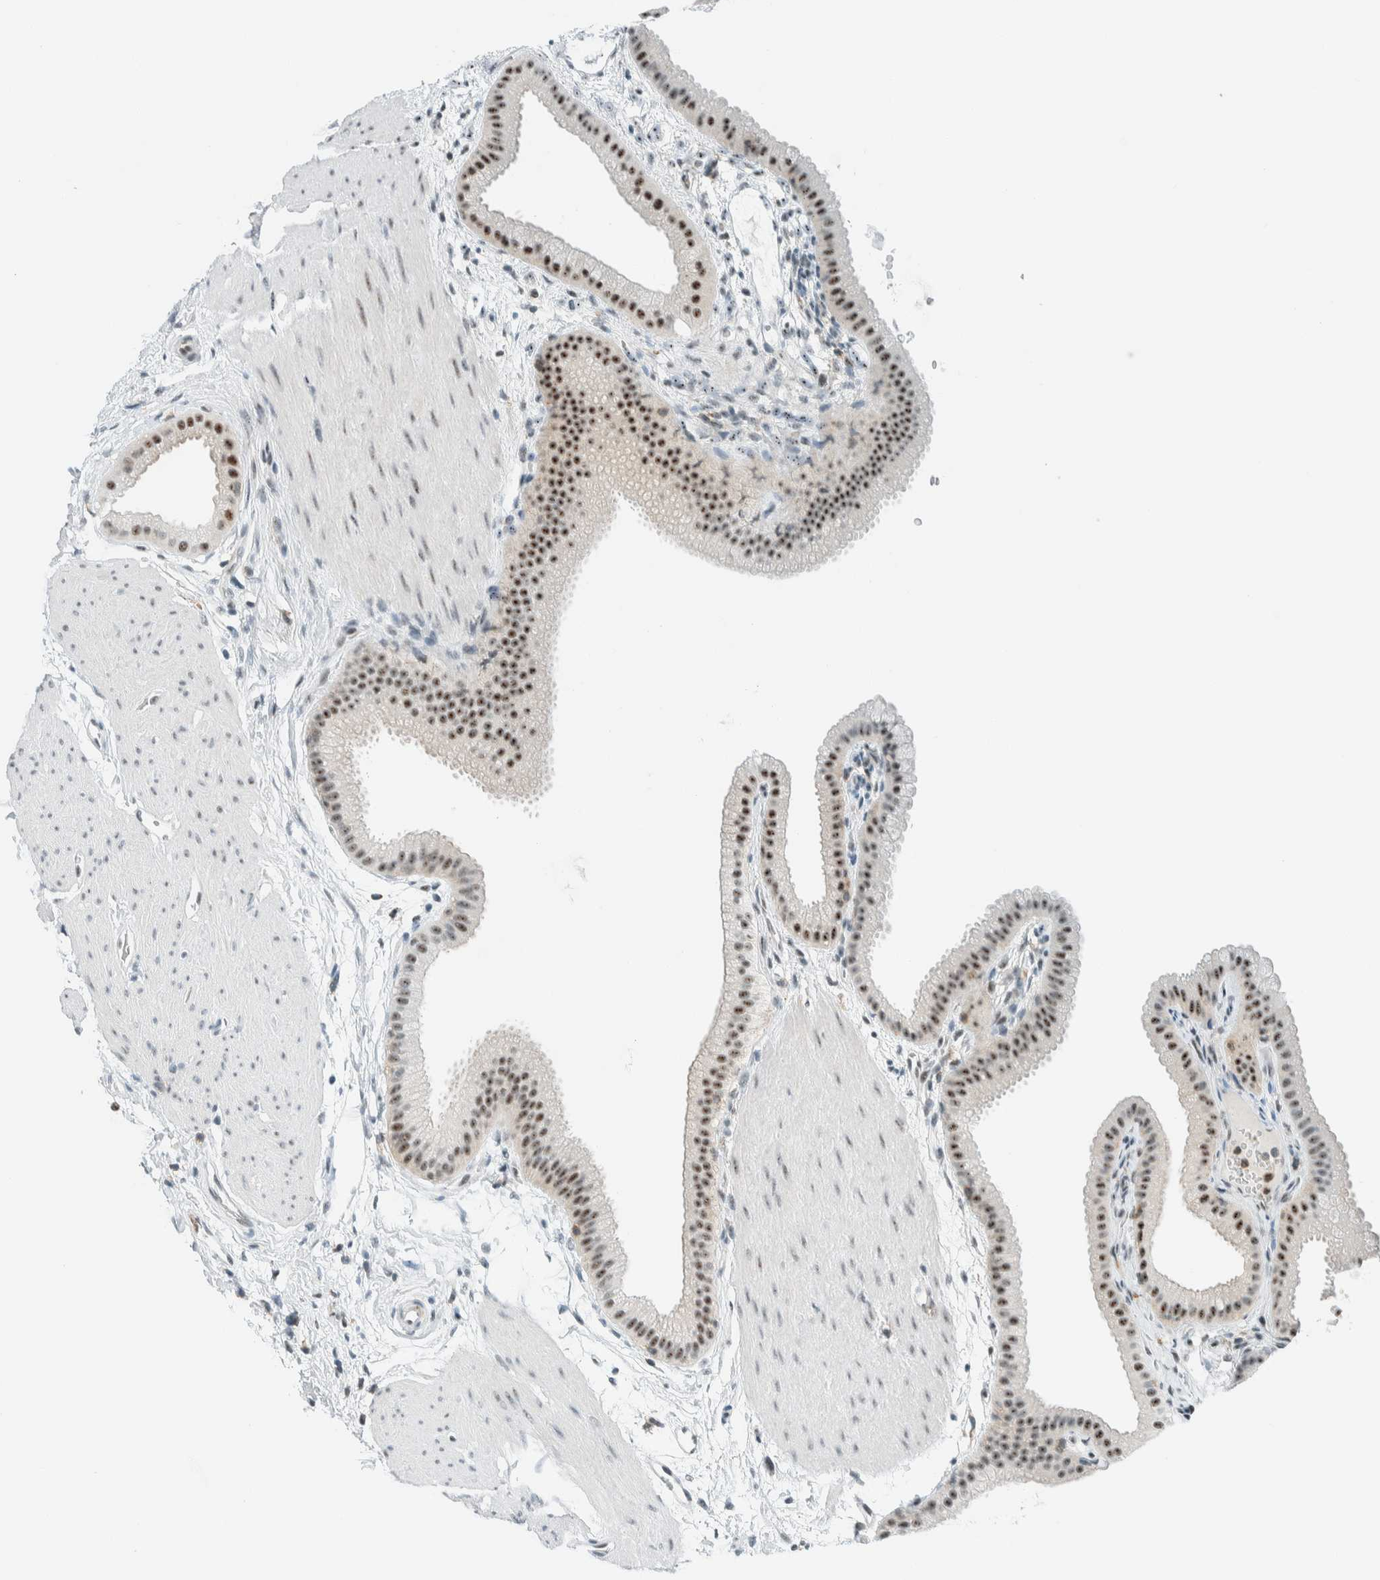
{"staining": {"intensity": "moderate", "quantity": ">75%", "location": "nuclear"}, "tissue": "gallbladder", "cell_type": "Glandular cells", "image_type": "normal", "snomed": [{"axis": "morphology", "description": "Normal tissue, NOS"}, {"axis": "topography", "description": "Gallbladder"}], "caption": "Immunohistochemistry histopathology image of unremarkable gallbladder: human gallbladder stained using immunohistochemistry (IHC) displays medium levels of moderate protein expression localized specifically in the nuclear of glandular cells, appearing as a nuclear brown color.", "gene": "CYSRT1", "patient": {"sex": "female", "age": 64}}